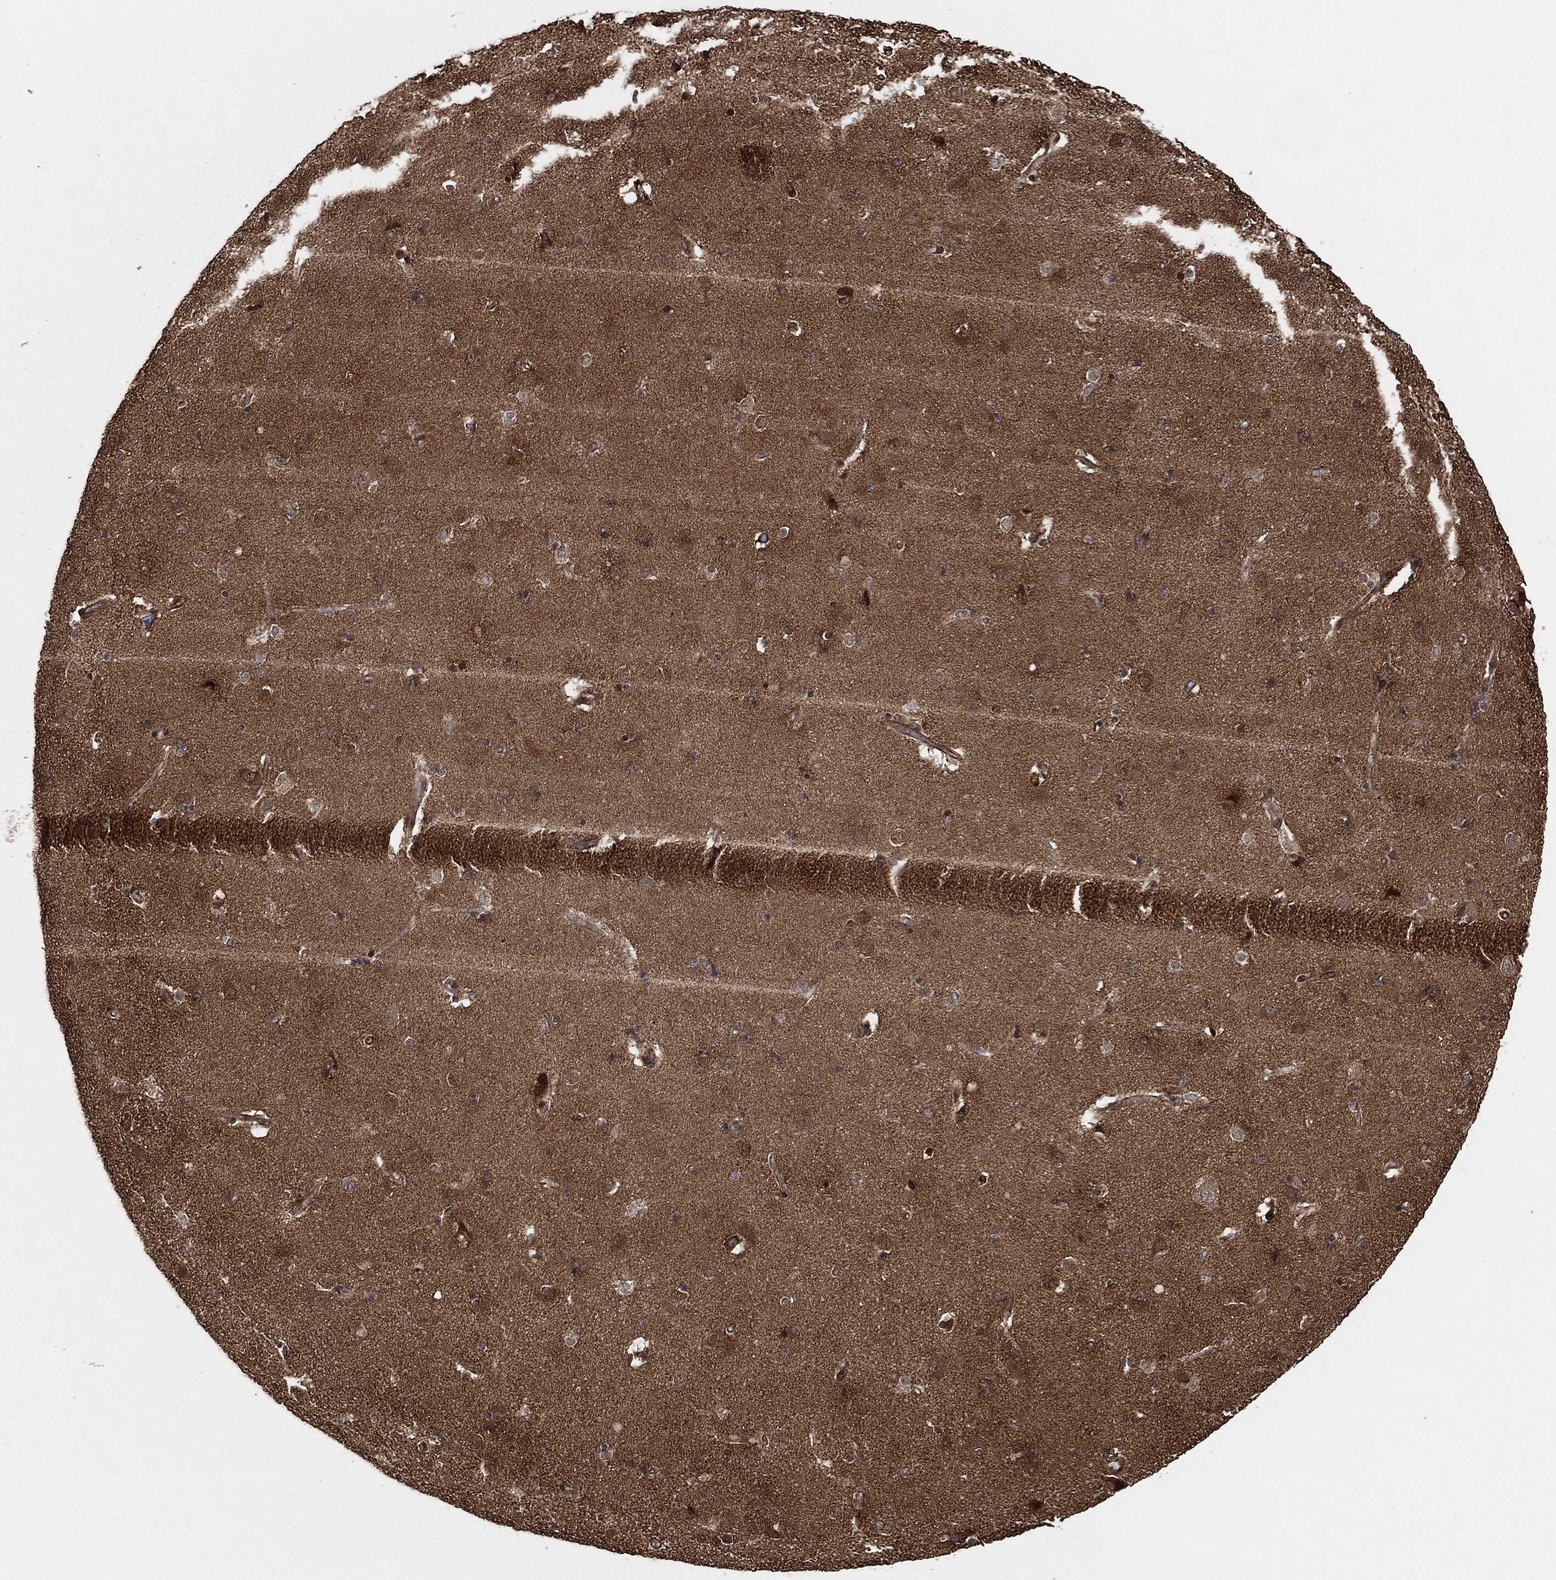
{"staining": {"intensity": "negative", "quantity": "none", "location": "none"}, "tissue": "caudate", "cell_type": "Glial cells", "image_type": "normal", "snomed": [{"axis": "morphology", "description": "Normal tissue, NOS"}, {"axis": "topography", "description": "Lateral ventricle wall"}], "caption": "A micrograph of human caudate is negative for staining in glial cells. Nuclei are stained in blue.", "gene": "TPT1", "patient": {"sex": "female", "age": 71}}